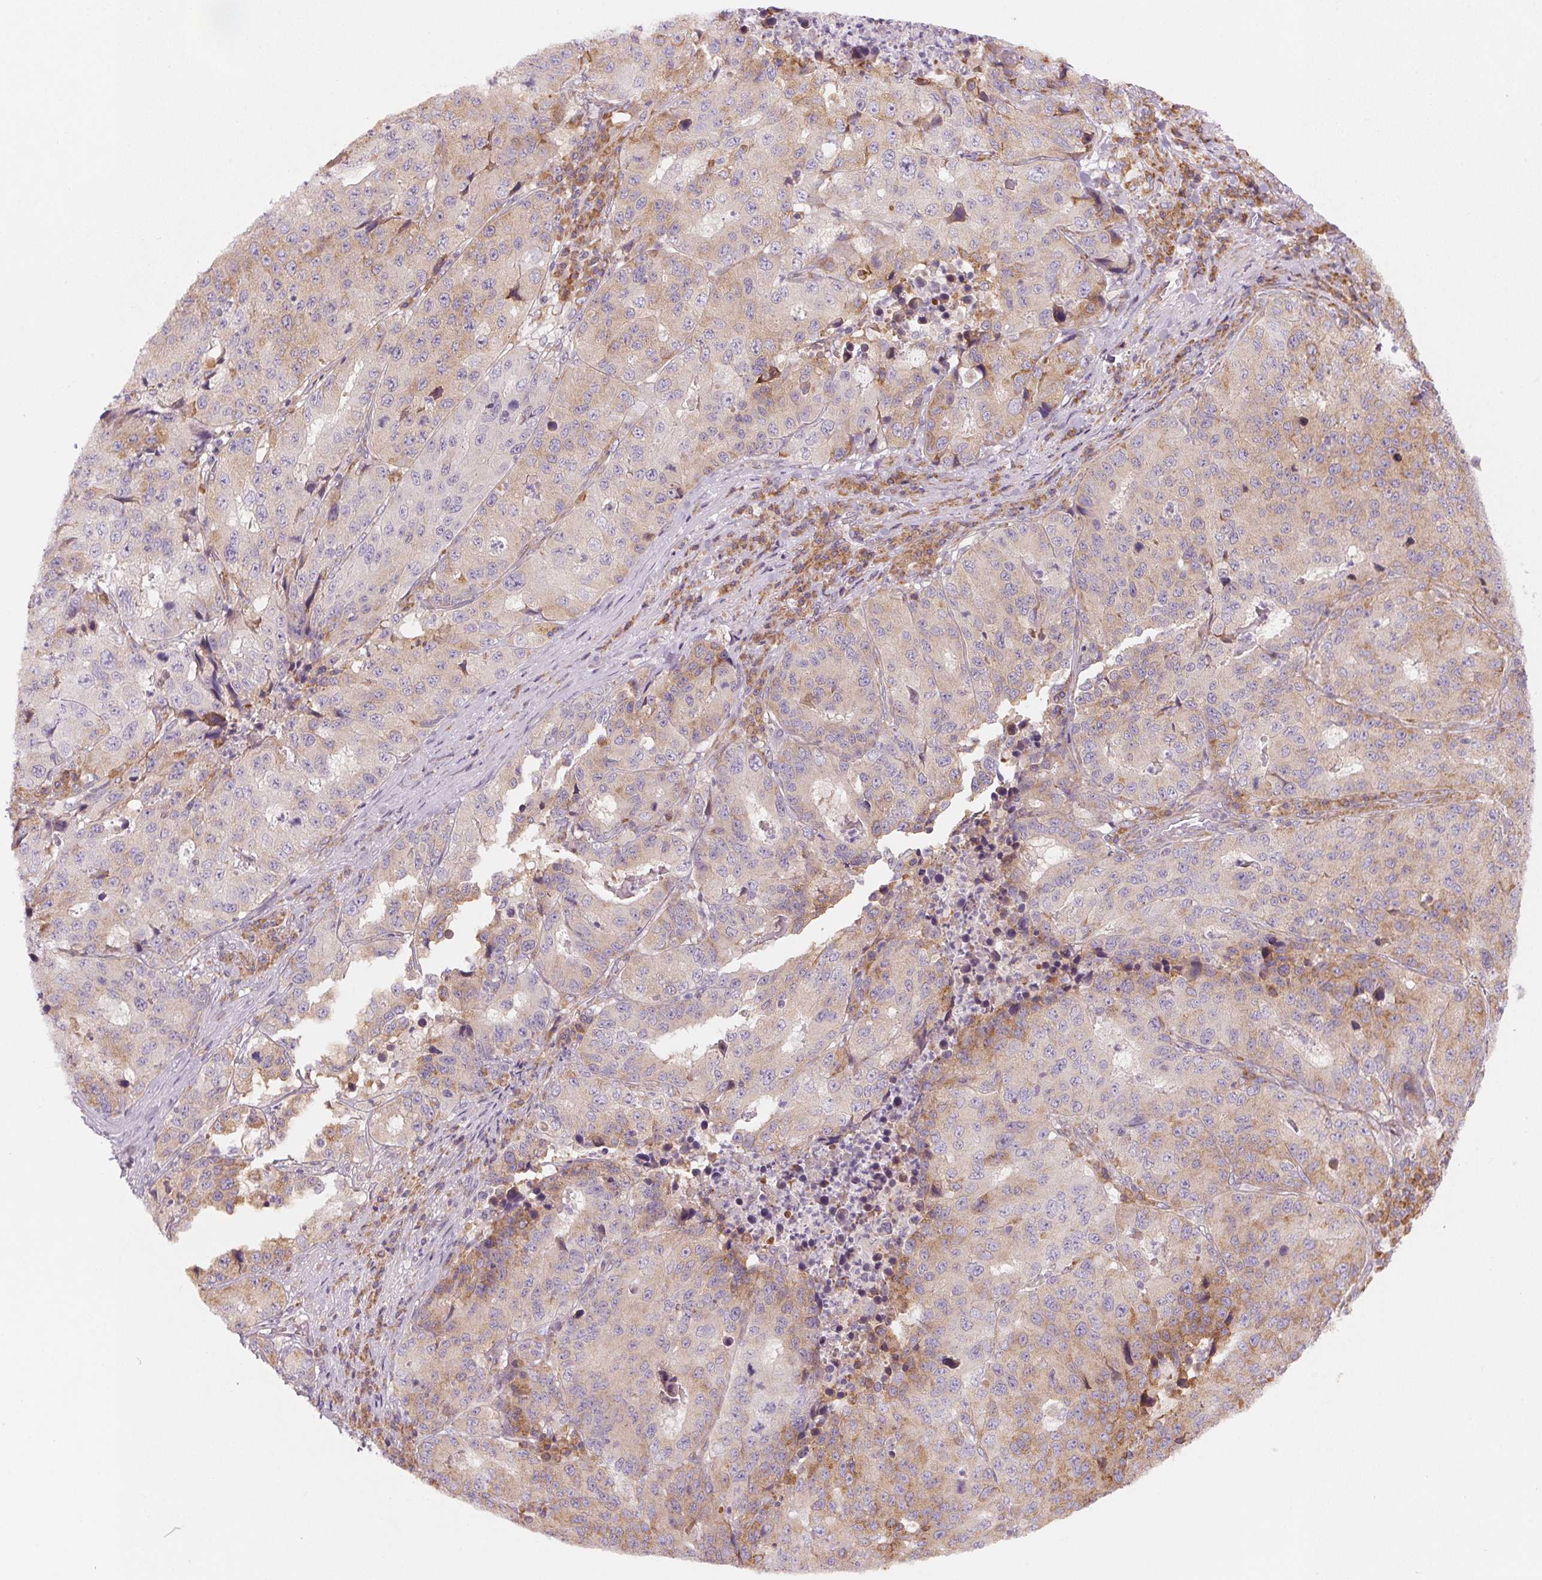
{"staining": {"intensity": "weak", "quantity": "25%-75%", "location": "cytoplasmic/membranous"}, "tissue": "stomach cancer", "cell_type": "Tumor cells", "image_type": "cancer", "snomed": [{"axis": "morphology", "description": "Adenocarcinoma, NOS"}, {"axis": "topography", "description": "Stomach"}], "caption": "Immunohistochemical staining of adenocarcinoma (stomach) demonstrates low levels of weak cytoplasmic/membranous expression in about 25%-75% of tumor cells. Immunohistochemistry (ihc) stains the protein of interest in brown and the nuclei are stained blue.", "gene": "BLOC1S2", "patient": {"sex": "male", "age": 71}}